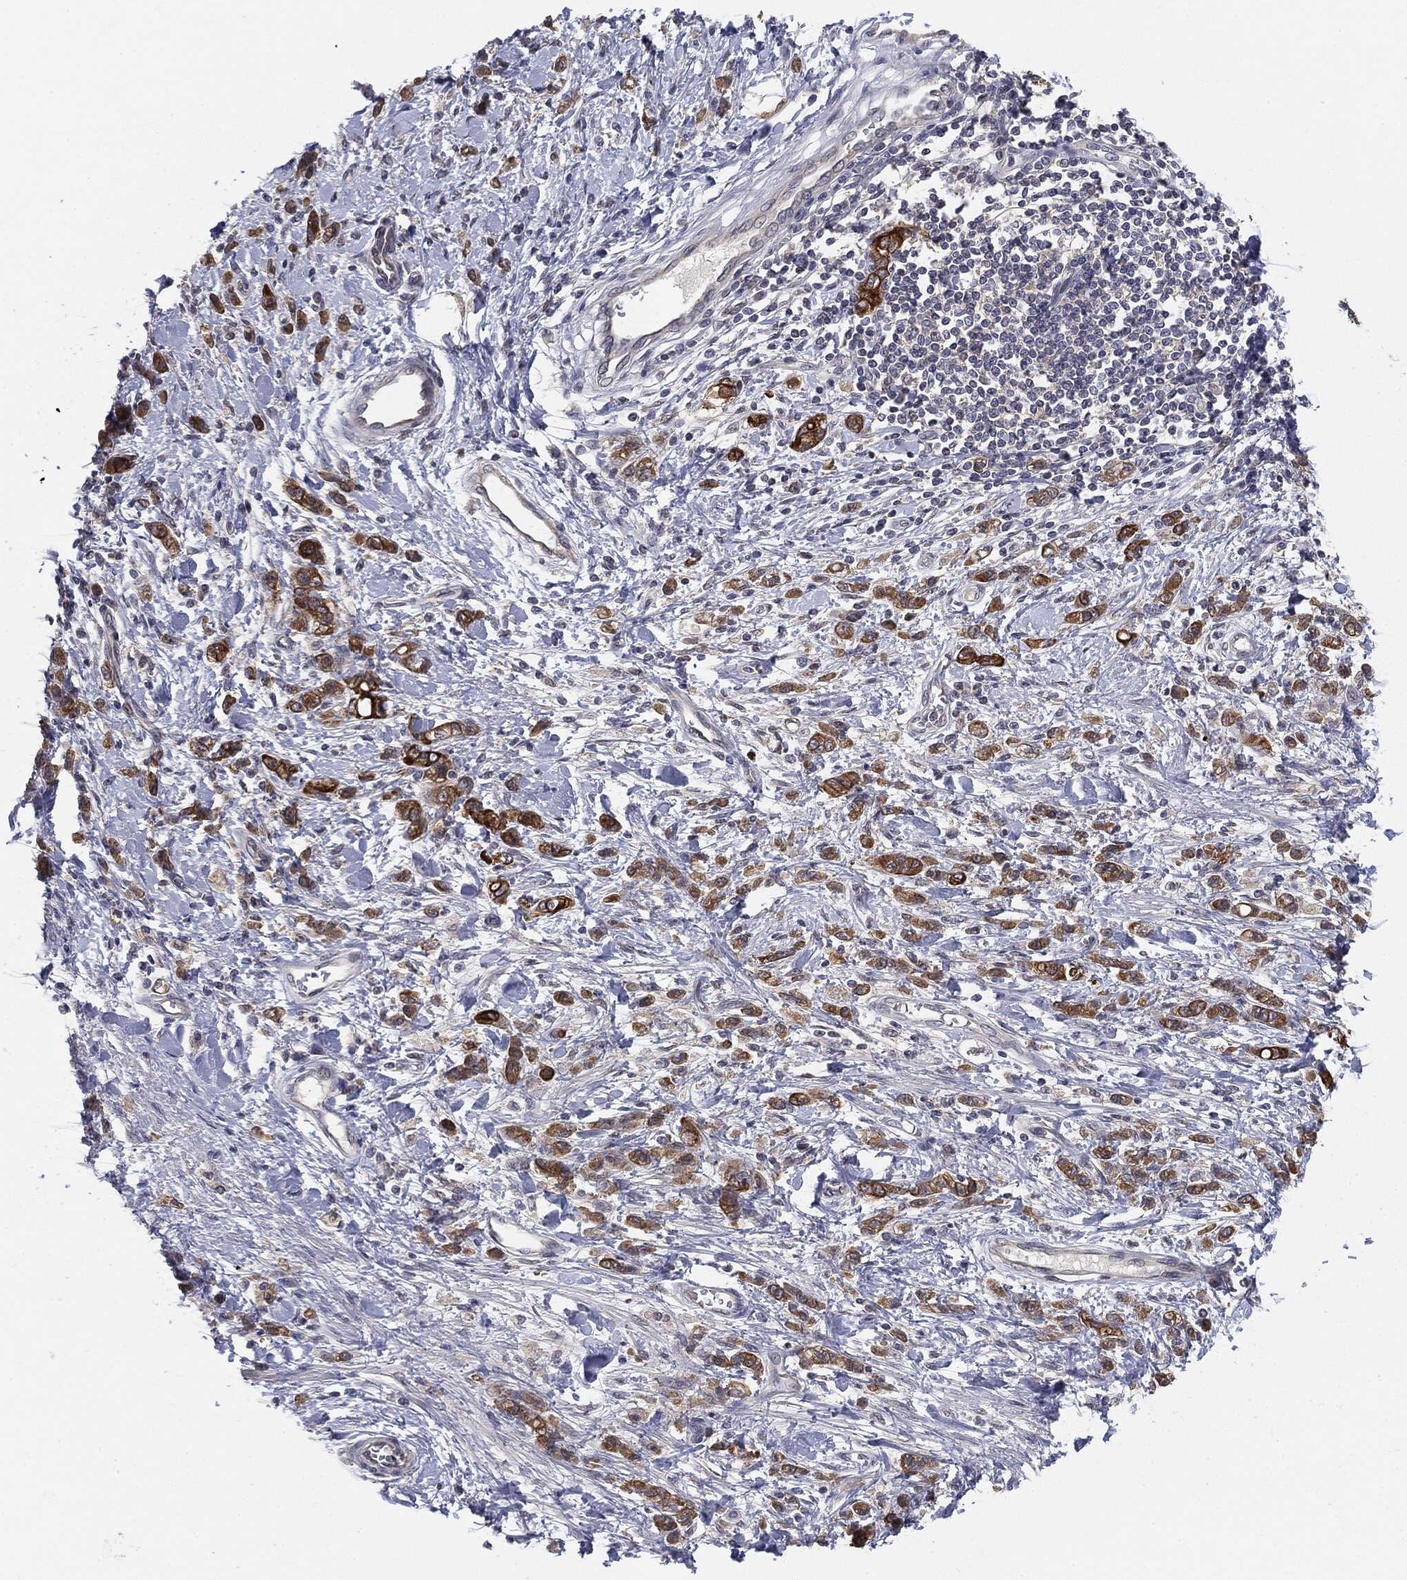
{"staining": {"intensity": "strong", "quantity": ">75%", "location": "cytoplasmic/membranous"}, "tissue": "stomach cancer", "cell_type": "Tumor cells", "image_type": "cancer", "snomed": [{"axis": "morphology", "description": "Adenocarcinoma, NOS"}, {"axis": "topography", "description": "Stomach"}], "caption": "Tumor cells display high levels of strong cytoplasmic/membranous staining in about >75% of cells in stomach cancer. (DAB (3,3'-diaminobenzidine) IHC, brown staining for protein, blue staining for nuclei).", "gene": "KRT7", "patient": {"sex": "male", "age": 77}}